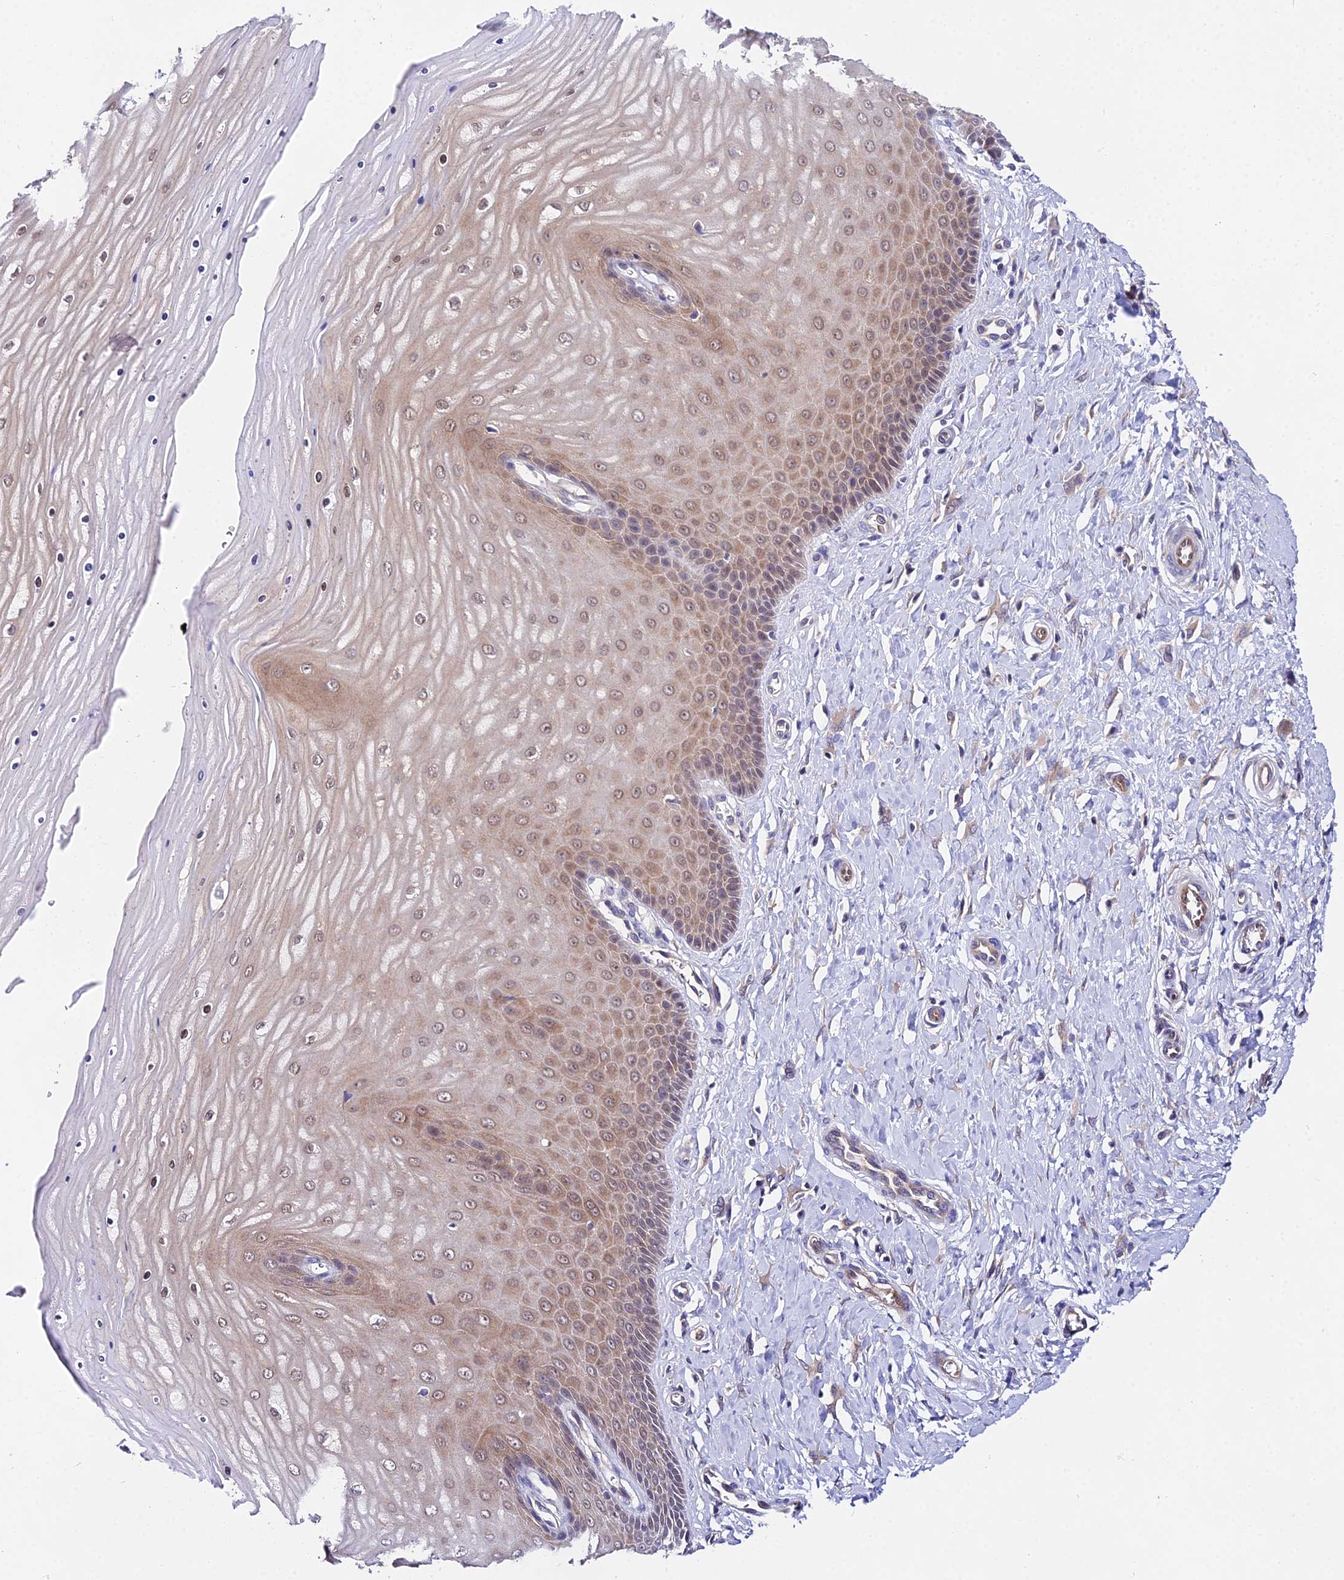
{"staining": {"intensity": "weak", "quantity": ">75%", "location": "cytoplasmic/membranous,nuclear"}, "tissue": "cervix", "cell_type": "Squamous epithelial cells", "image_type": "normal", "snomed": [{"axis": "morphology", "description": "Normal tissue, NOS"}, {"axis": "topography", "description": "Cervix"}], "caption": "Immunohistochemical staining of unremarkable cervix displays low levels of weak cytoplasmic/membranous,nuclear expression in approximately >75% of squamous epithelial cells. The protein is shown in brown color, while the nuclei are stained blue.", "gene": "PPP2R2A", "patient": {"sex": "female", "age": 55}}